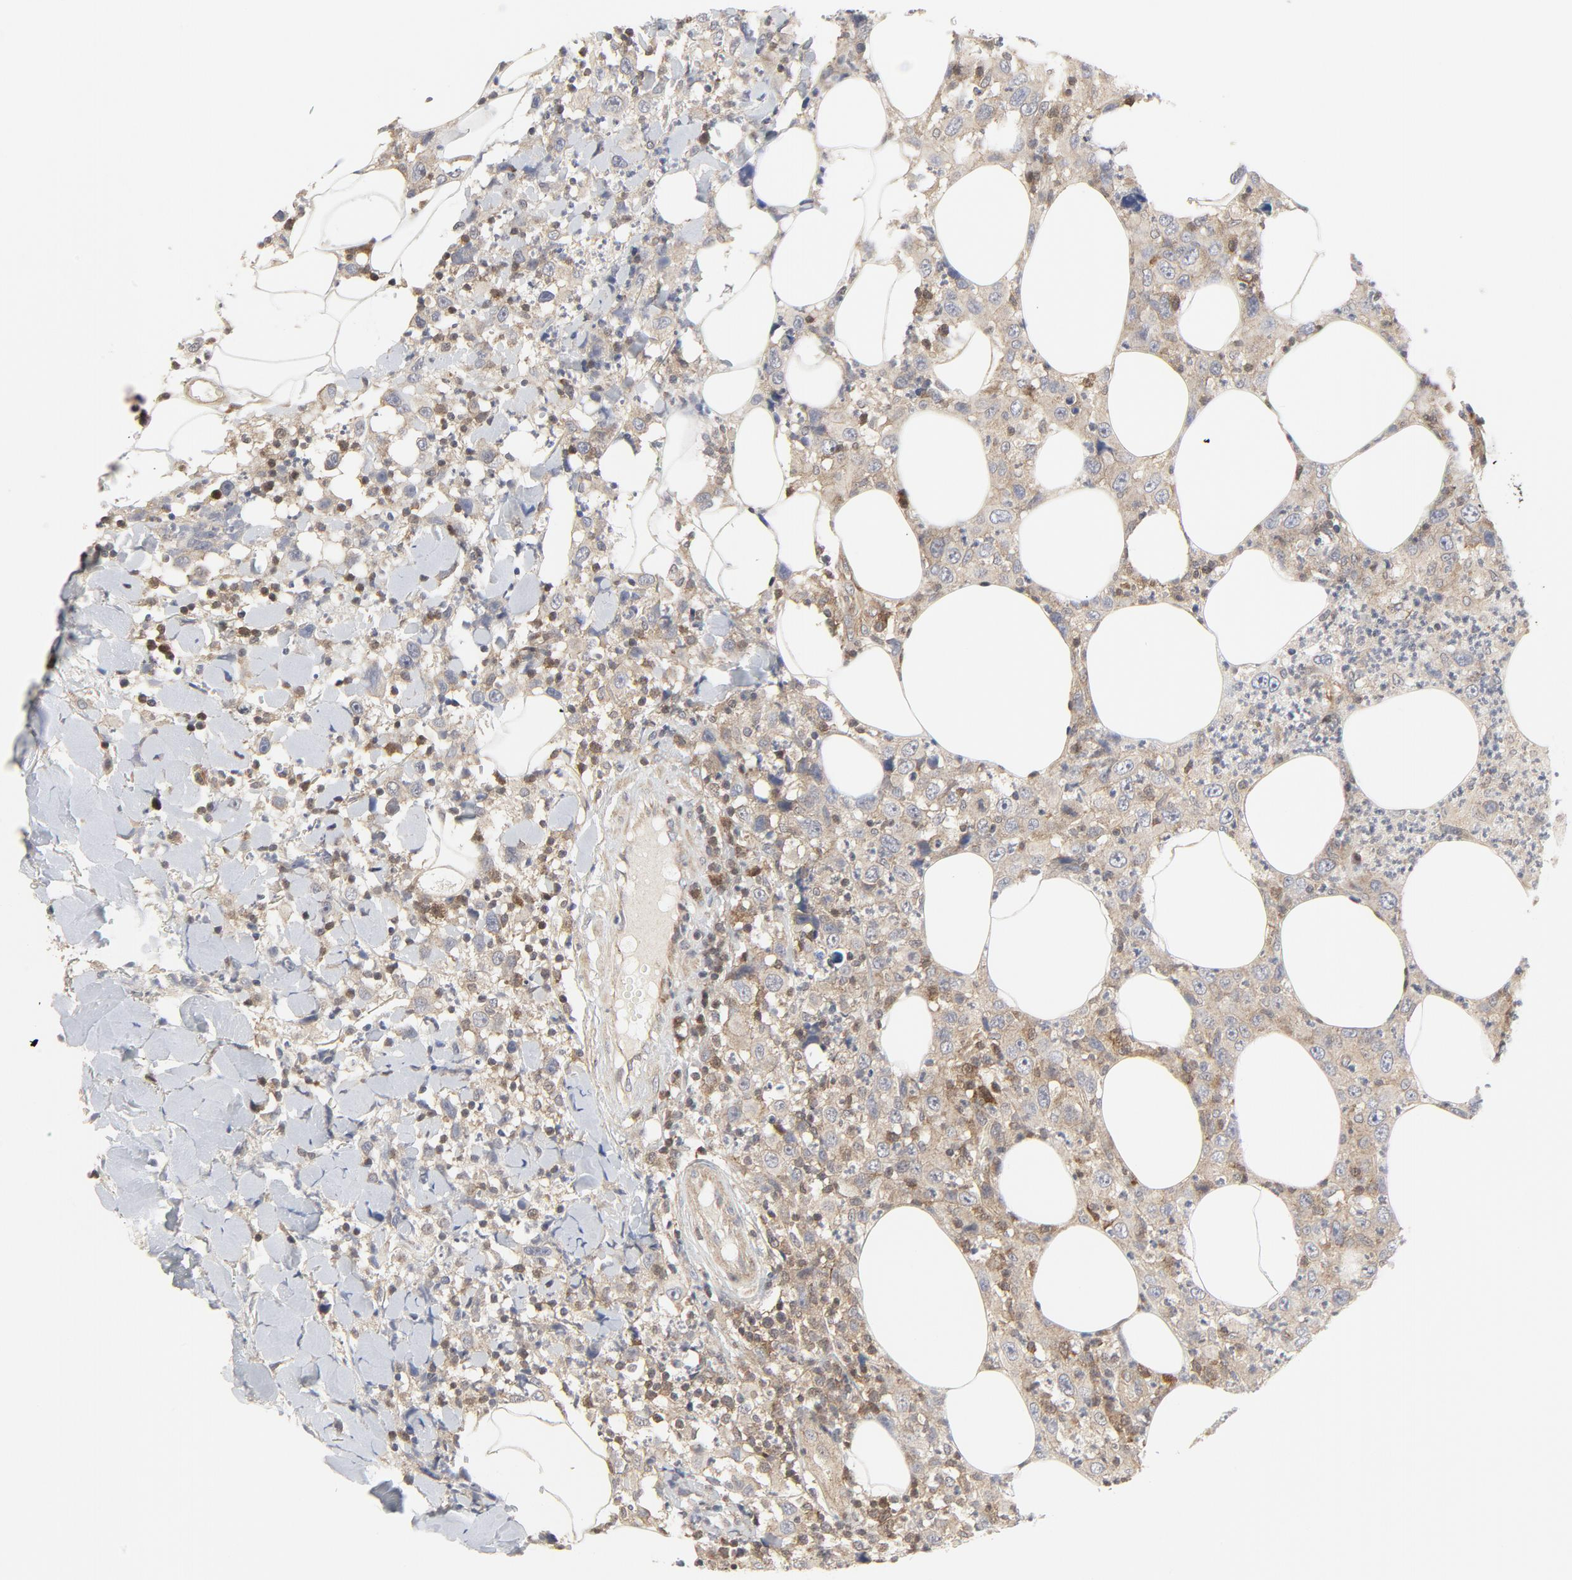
{"staining": {"intensity": "weak", "quantity": ">75%", "location": "cytoplasmic/membranous,nuclear"}, "tissue": "thyroid cancer", "cell_type": "Tumor cells", "image_type": "cancer", "snomed": [{"axis": "morphology", "description": "Carcinoma, NOS"}, {"axis": "topography", "description": "Thyroid gland"}], "caption": "Immunohistochemistry staining of thyroid carcinoma, which reveals low levels of weak cytoplasmic/membranous and nuclear expression in about >75% of tumor cells indicating weak cytoplasmic/membranous and nuclear protein staining. The staining was performed using DAB (brown) for protein detection and nuclei were counterstained in hematoxylin (blue).", "gene": "MAP2K7", "patient": {"sex": "female", "age": 77}}